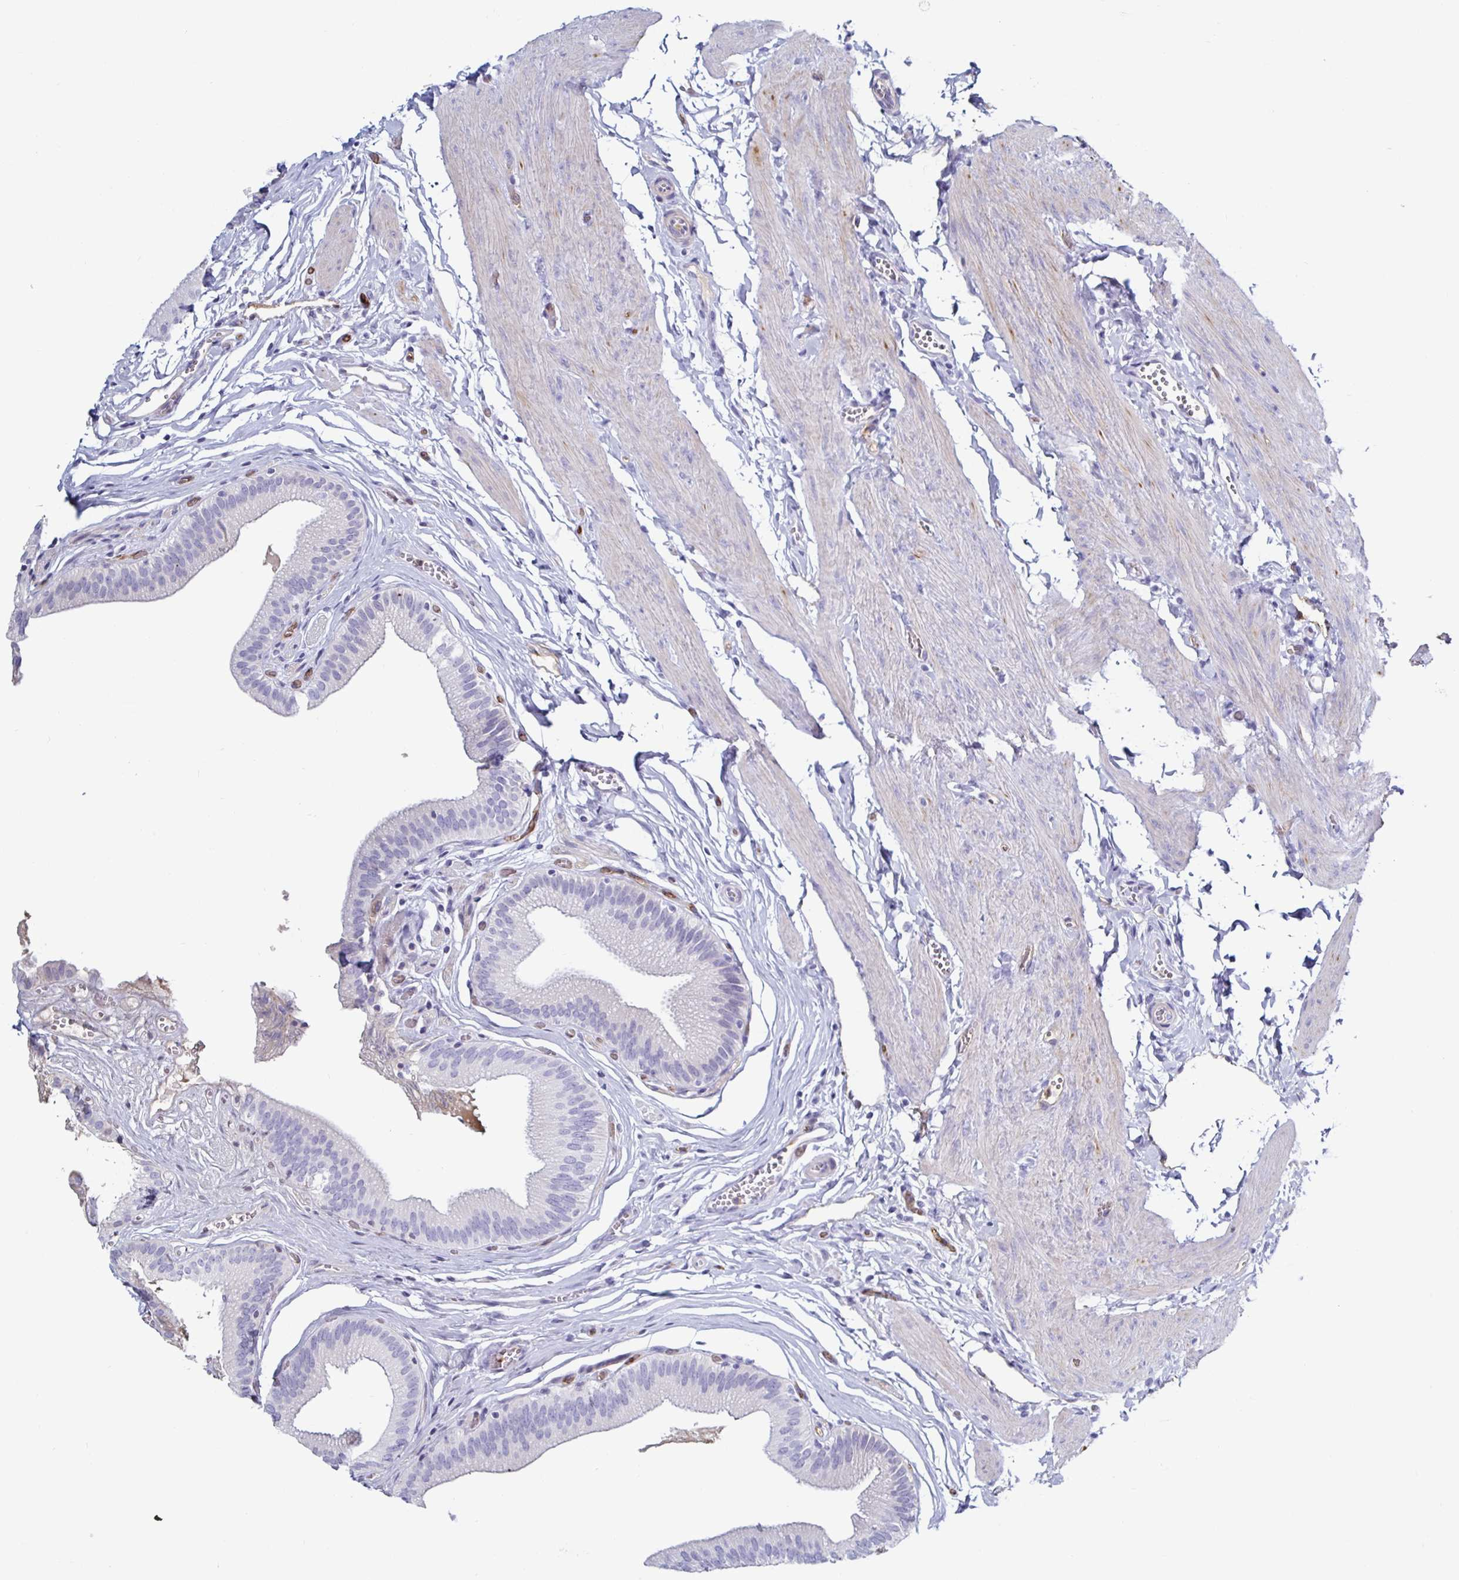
{"staining": {"intensity": "negative", "quantity": "none", "location": "none"}, "tissue": "gallbladder", "cell_type": "Glandular cells", "image_type": "normal", "snomed": [{"axis": "morphology", "description": "Normal tissue, NOS"}, {"axis": "topography", "description": "Gallbladder"}, {"axis": "topography", "description": "Peripheral nerve tissue"}], "caption": "DAB (3,3'-diaminobenzidine) immunohistochemical staining of normal gallbladder exhibits no significant positivity in glandular cells.", "gene": "ACSBG2", "patient": {"sex": "male", "age": 17}}